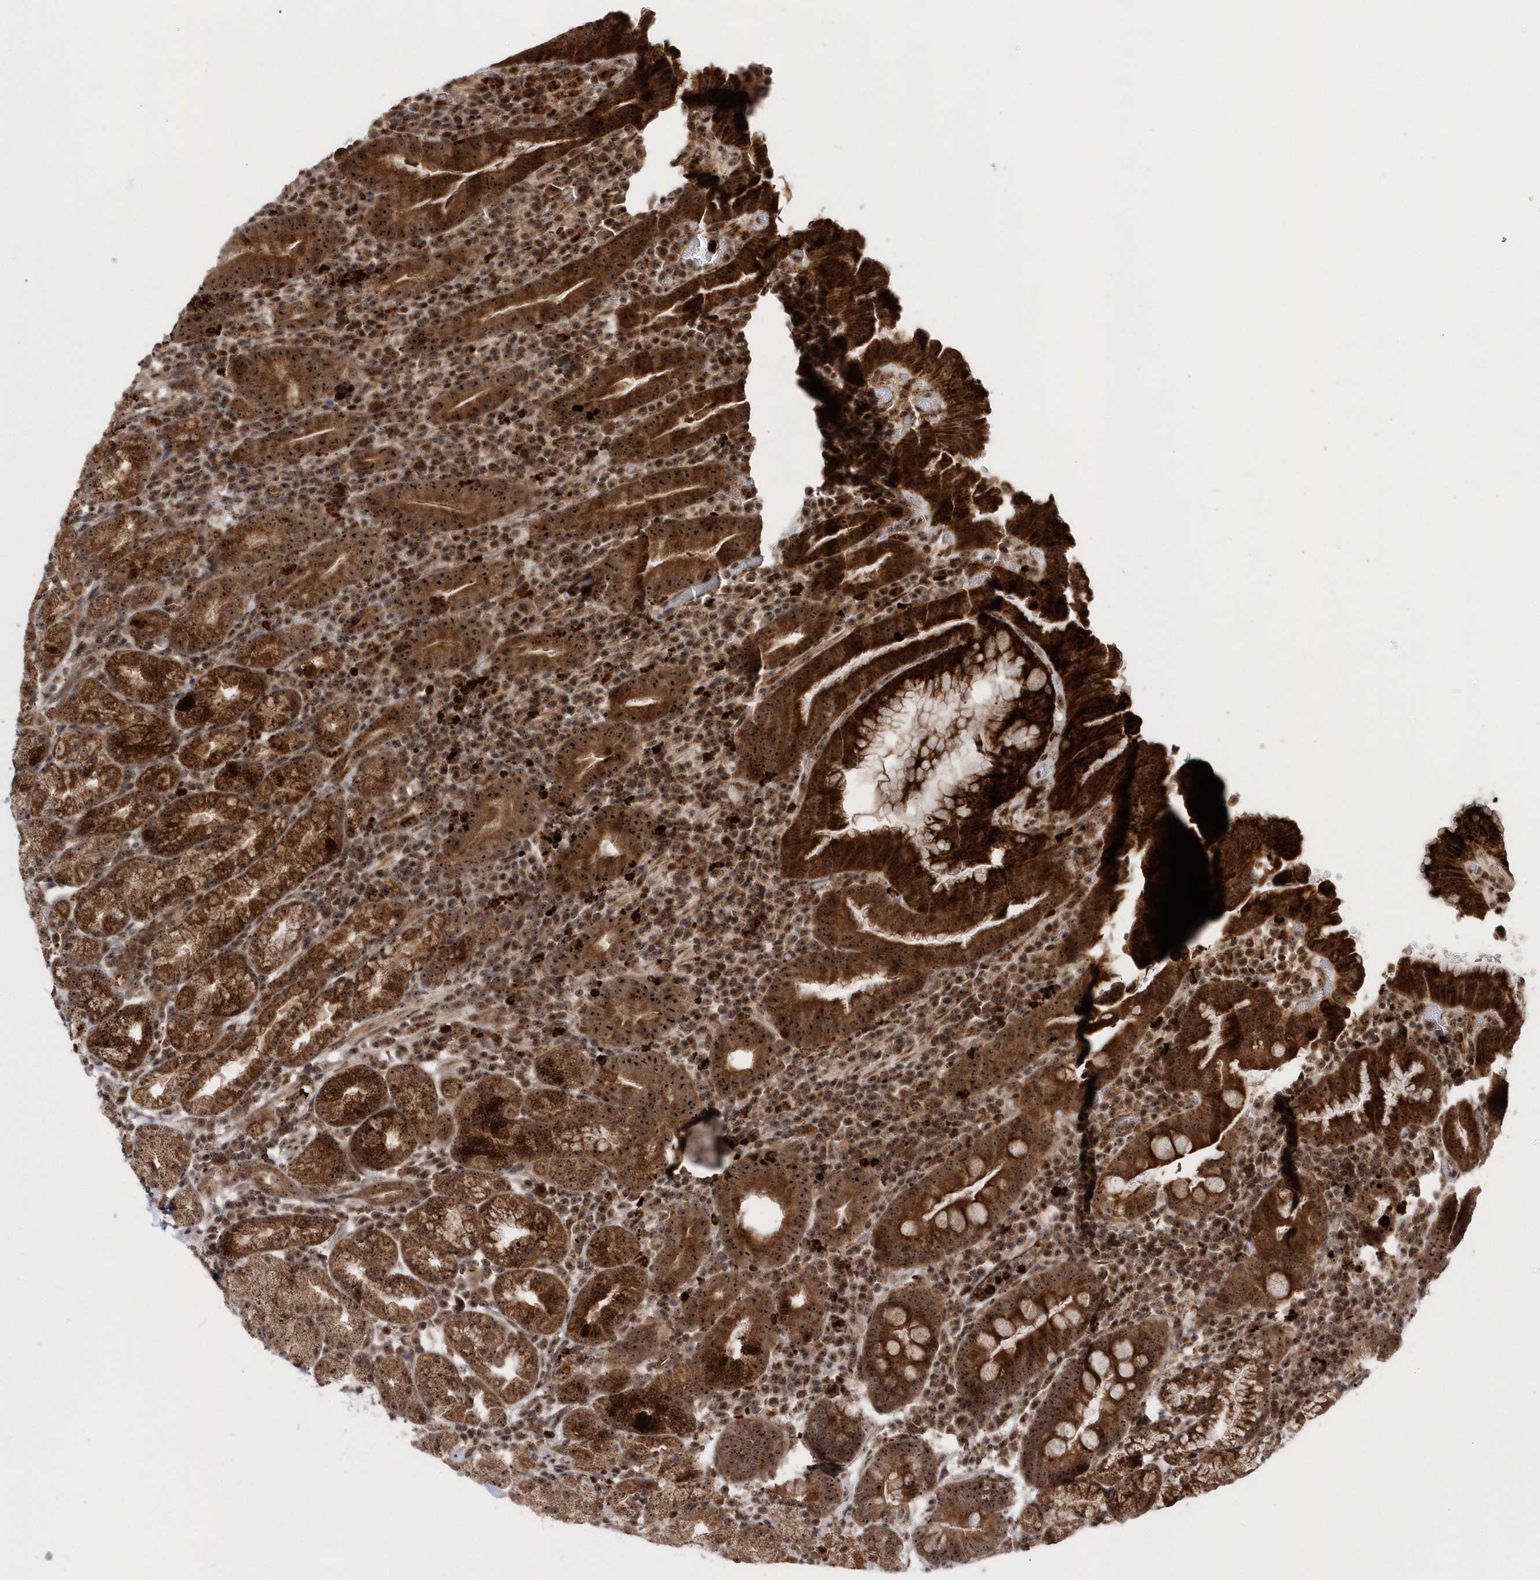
{"staining": {"intensity": "strong", "quantity": "25%-75%", "location": "cytoplasmic/membranous,nuclear"}, "tissue": "stomach", "cell_type": "Glandular cells", "image_type": "normal", "snomed": [{"axis": "morphology", "description": "Normal tissue, NOS"}, {"axis": "morphology", "description": "Inflammation, NOS"}, {"axis": "topography", "description": "Stomach"}], "caption": "Stomach was stained to show a protein in brown. There is high levels of strong cytoplasmic/membranous,nuclear expression in about 25%-75% of glandular cells. (brown staining indicates protein expression, while blue staining denotes nuclei).", "gene": "SOWAHB", "patient": {"sex": "male", "age": 79}}